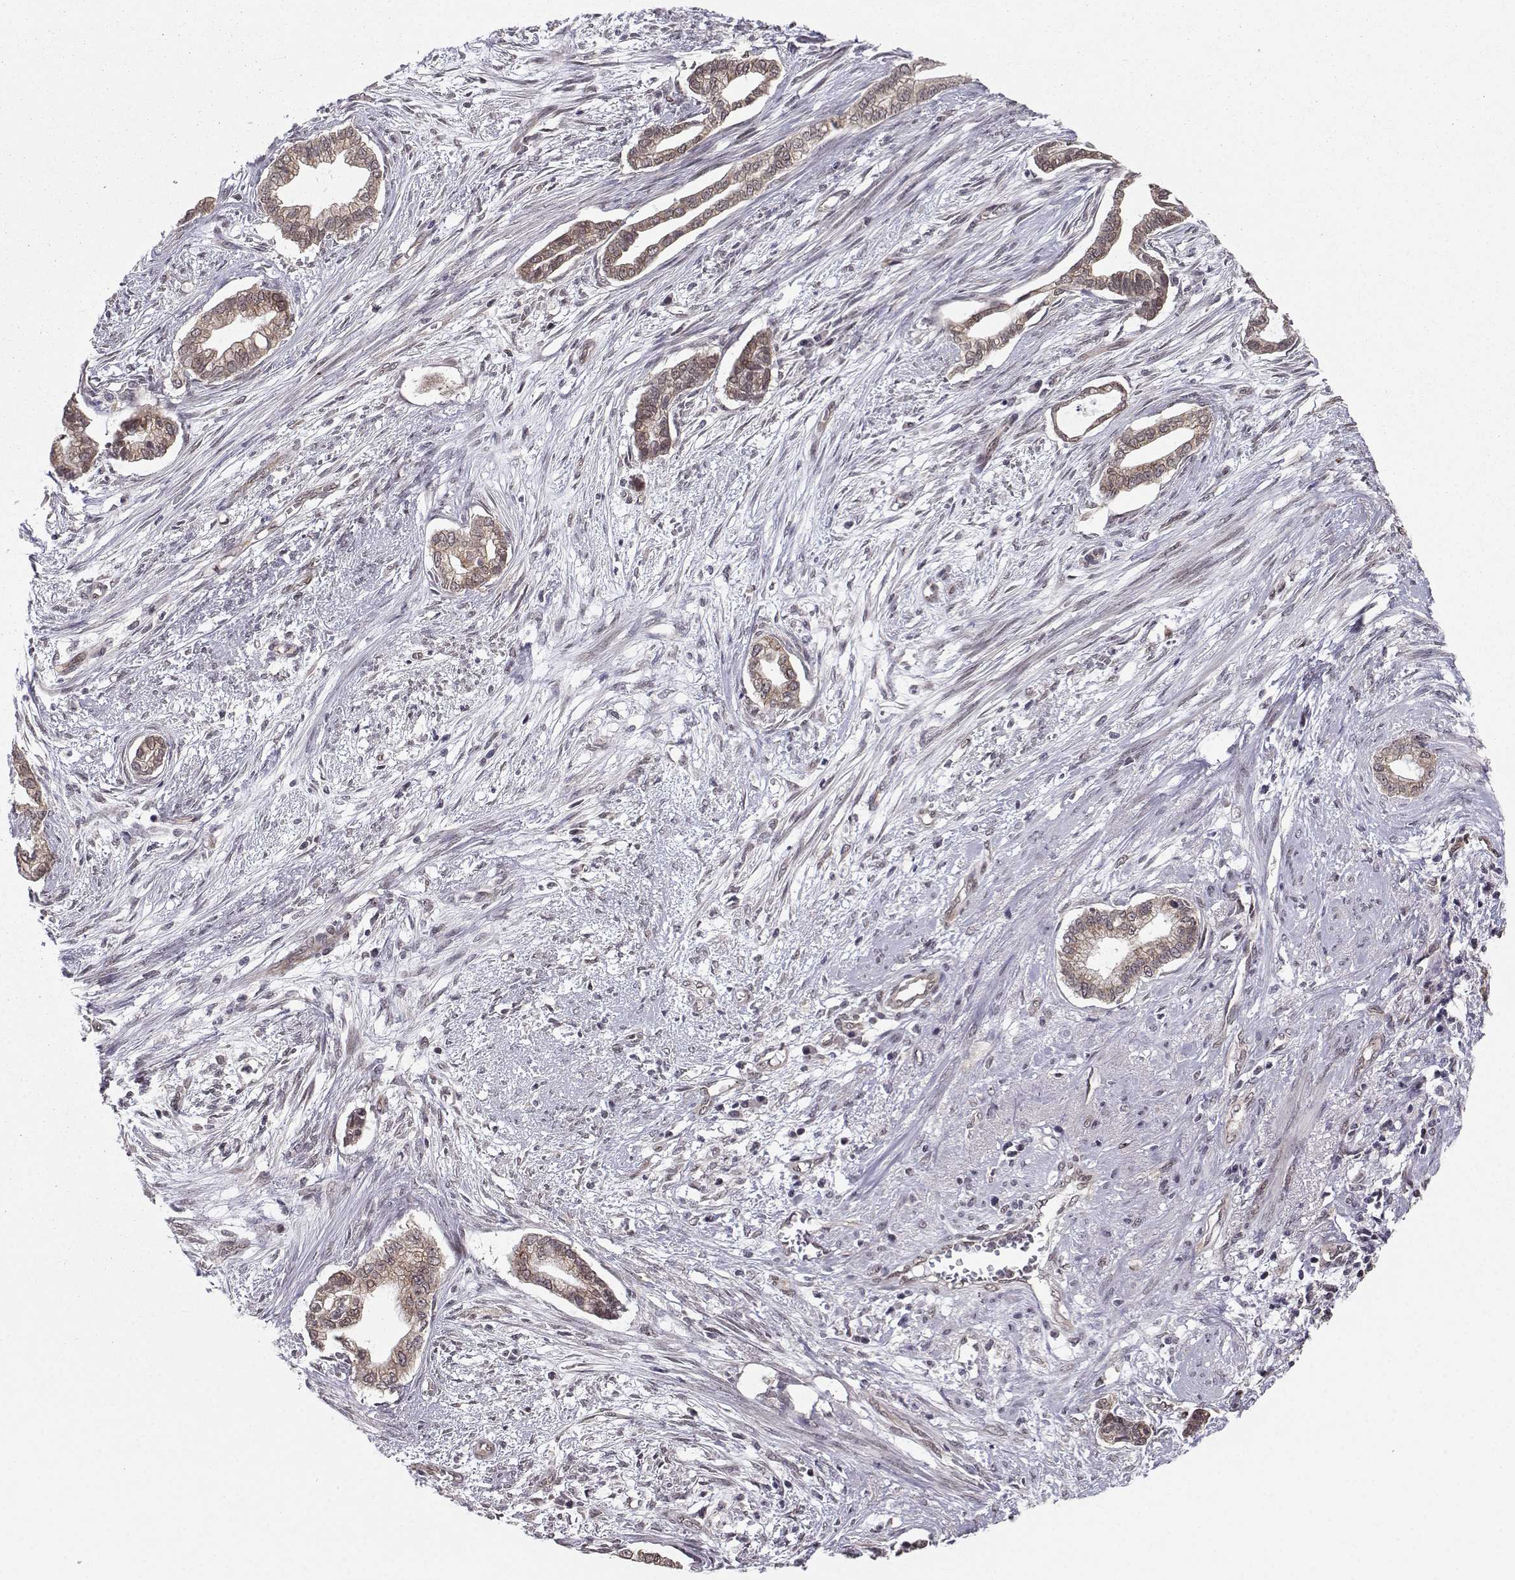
{"staining": {"intensity": "weak", "quantity": ">75%", "location": "cytoplasmic/membranous"}, "tissue": "cervical cancer", "cell_type": "Tumor cells", "image_type": "cancer", "snomed": [{"axis": "morphology", "description": "Adenocarcinoma, NOS"}, {"axis": "topography", "description": "Cervix"}], "caption": "Tumor cells reveal low levels of weak cytoplasmic/membranous positivity in about >75% of cells in human cervical adenocarcinoma. (Brightfield microscopy of DAB IHC at high magnification).", "gene": "PKN2", "patient": {"sex": "female", "age": 62}}